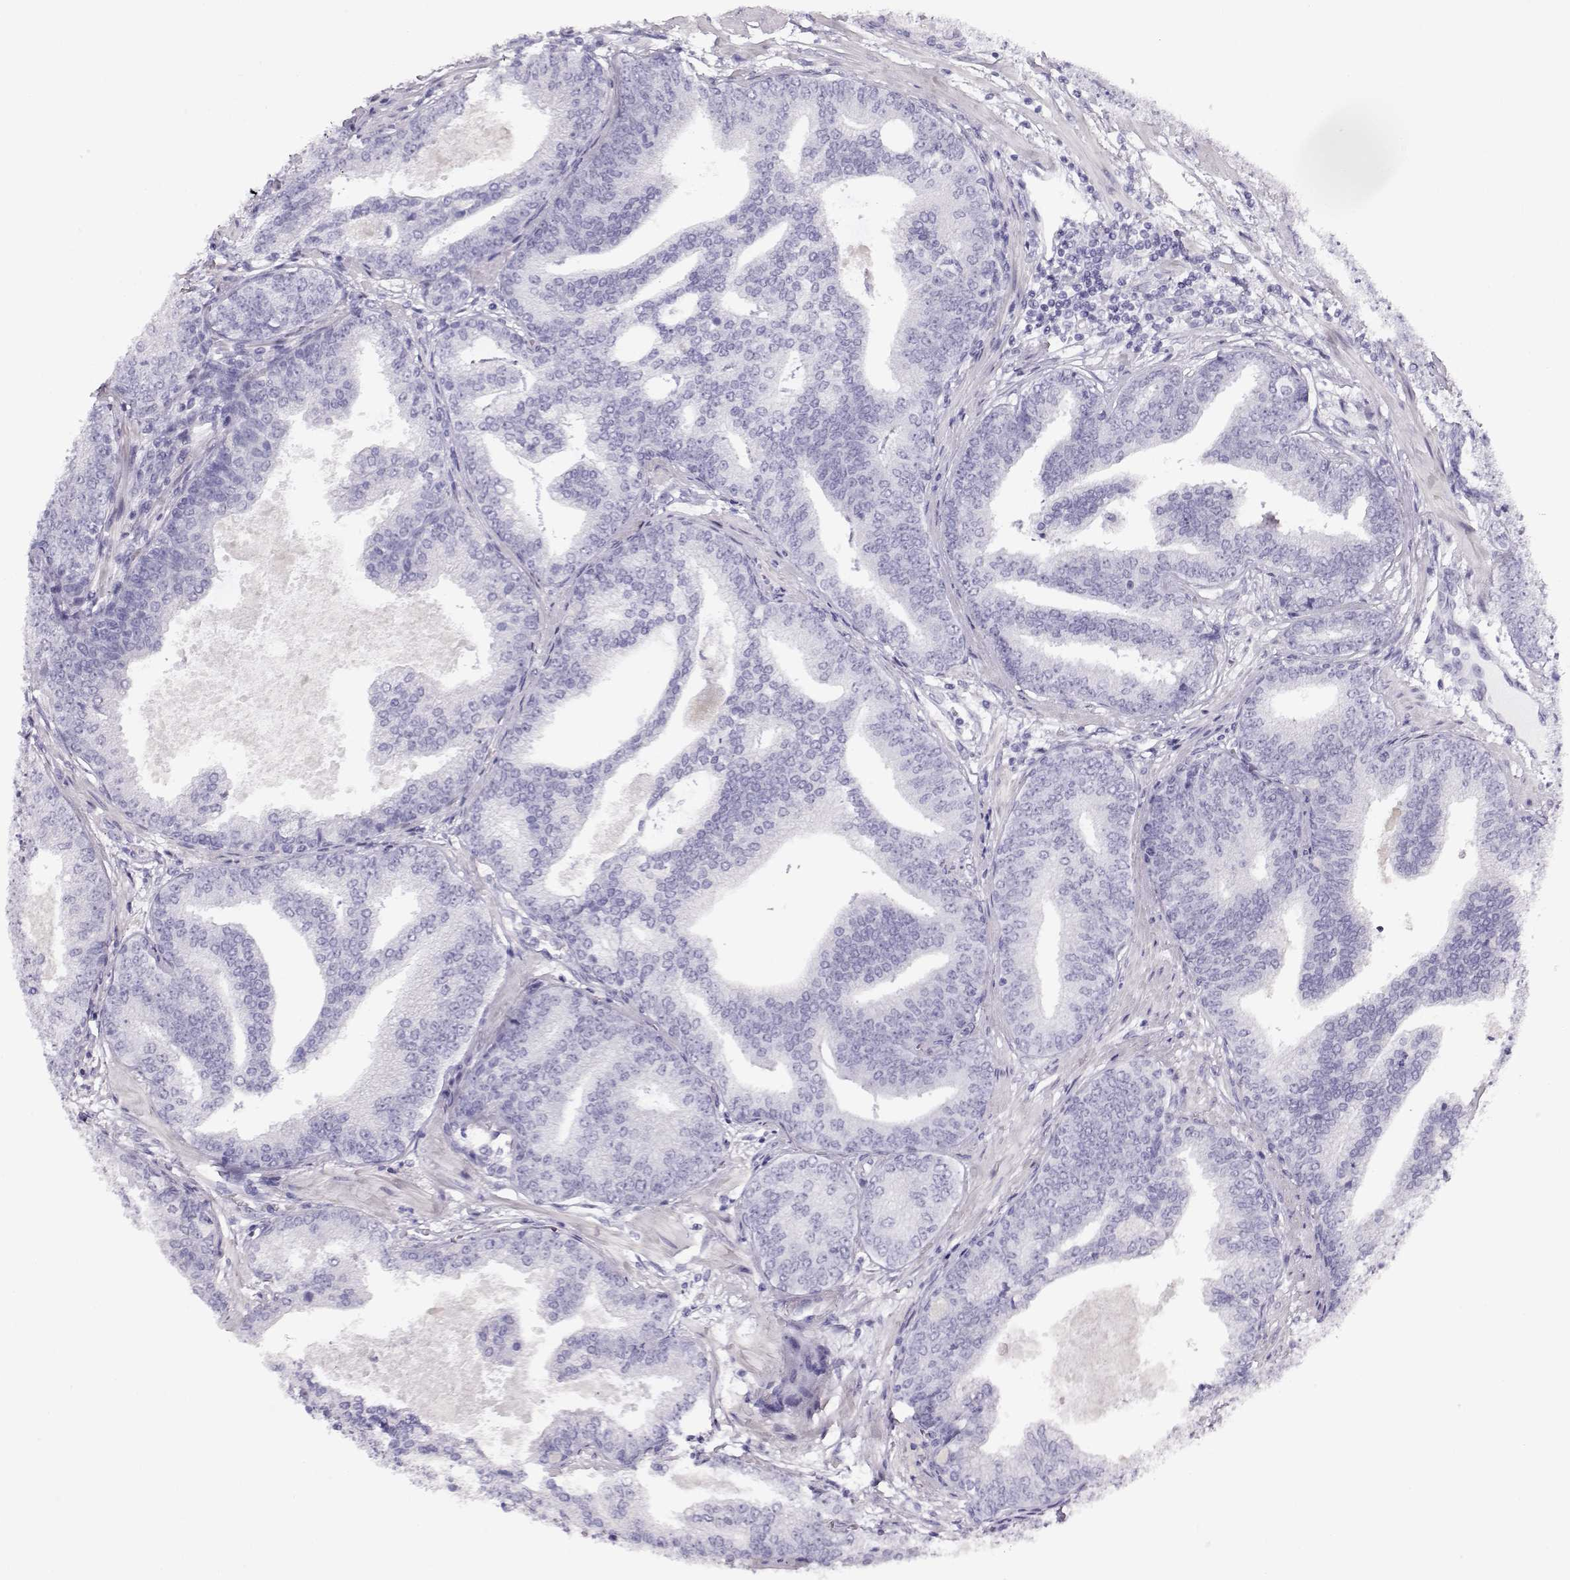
{"staining": {"intensity": "negative", "quantity": "none", "location": "none"}, "tissue": "prostate cancer", "cell_type": "Tumor cells", "image_type": "cancer", "snomed": [{"axis": "morphology", "description": "Adenocarcinoma, NOS"}, {"axis": "topography", "description": "Prostate"}], "caption": "Adenocarcinoma (prostate) stained for a protein using immunohistochemistry (IHC) demonstrates no staining tumor cells.", "gene": "ACTN2", "patient": {"sex": "male", "age": 64}}